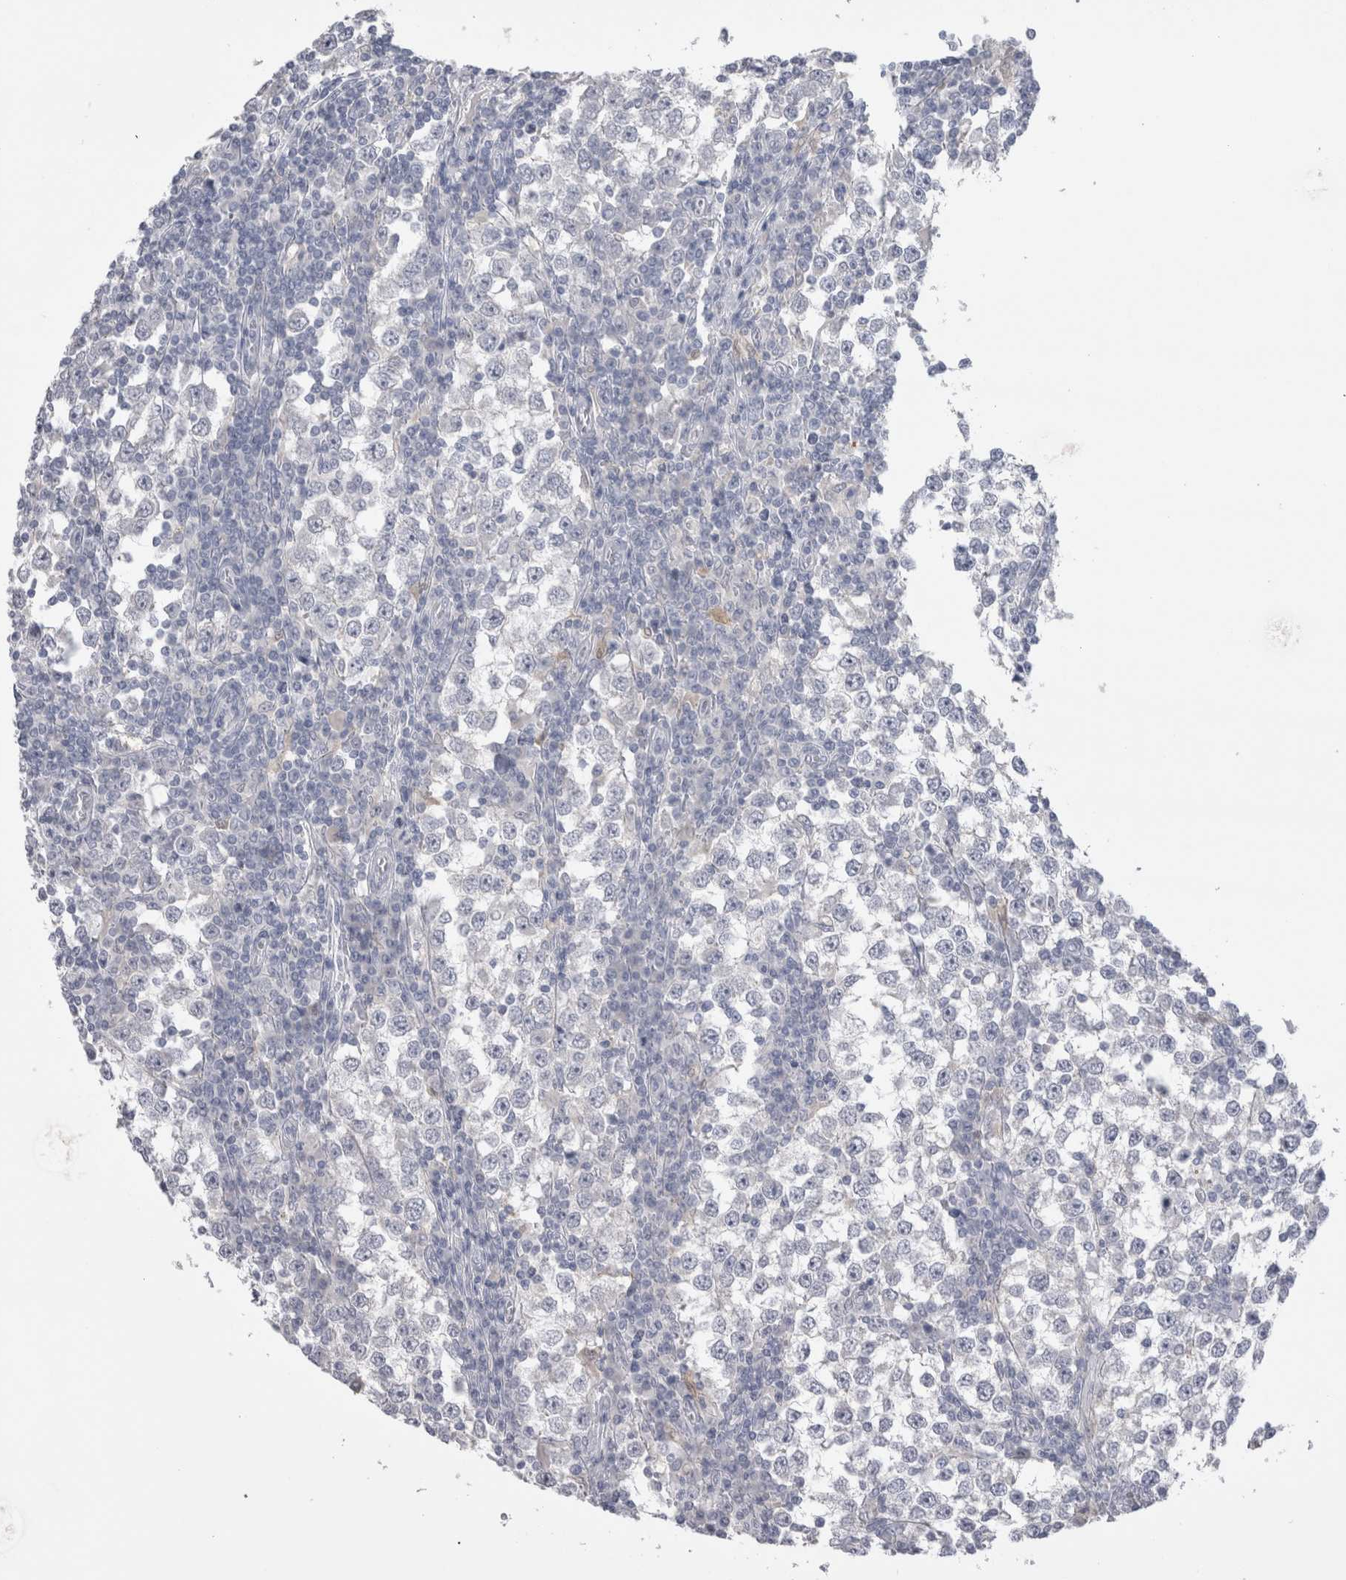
{"staining": {"intensity": "negative", "quantity": "none", "location": "none"}, "tissue": "testis cancer", "cell_type": "Tumor cells", "image_type": "cancer", "snomed": [{"axis": "morphology", "description": "Seminoma, NOS"}, {"axis": "topography", "description": "Testis"}], "caption": "Human testis cancer stained for a protein using IHC exhibits no staining in tumor cells.", "gene": "SUCNR1", "patient": {"sex": "male", "age": 65}}